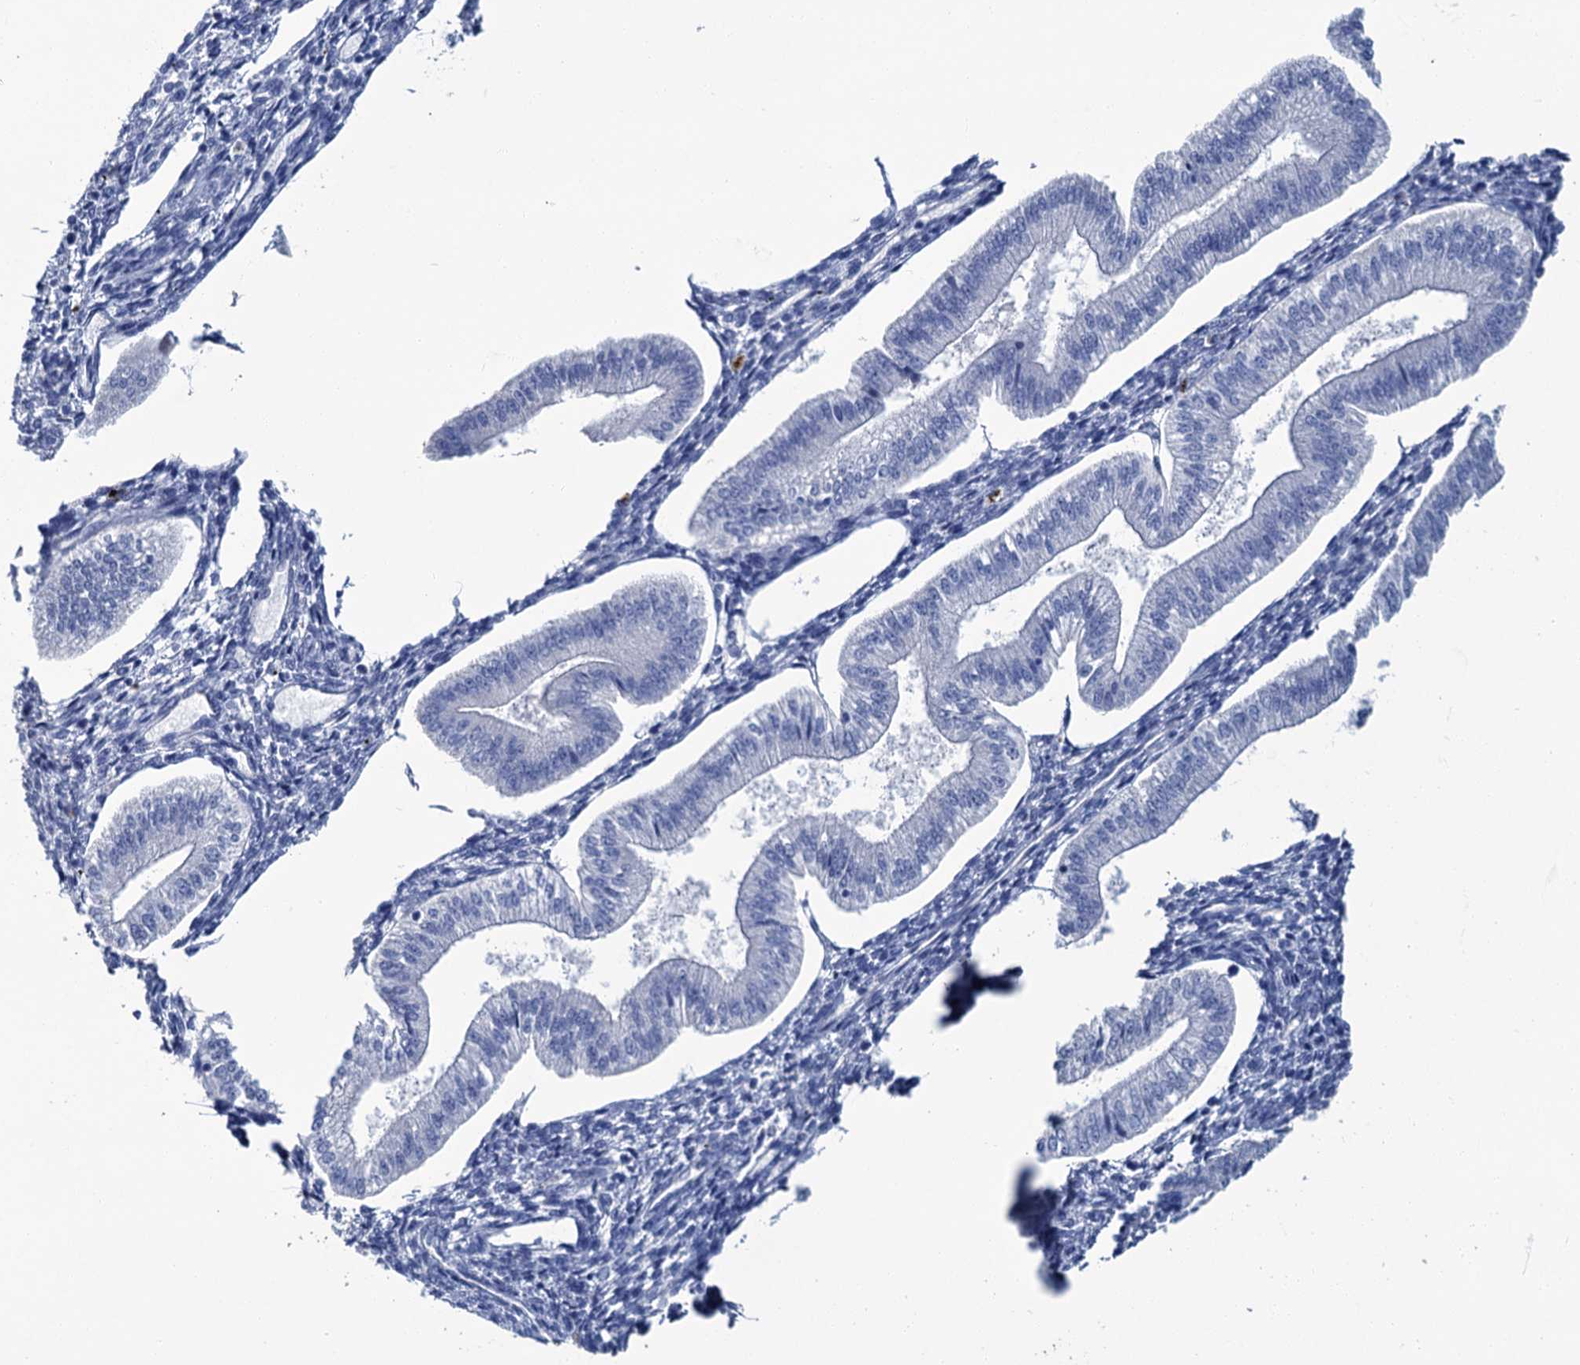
{"staining": {"intensity": "negative", "quantity": "none", "location": "none"}, "tissue": "endometrium", "cell_type": "Cells in endometrial stroma", "image_type": "normal", "snomed": [{"axis": "morphology", "description": "Normal tissue, NOS"}, {"axis": "topography", "description": "Endometrium"}], "caption": "The micrograph exhibits no staining of cells in endometrial stroma in normal endometrium. The staining is performed using DAB brown chromogen with nuclei counter-stained in using hematoxylin.", "gene": "SNCB", "patient": {"sex": "female", "age": 34}}